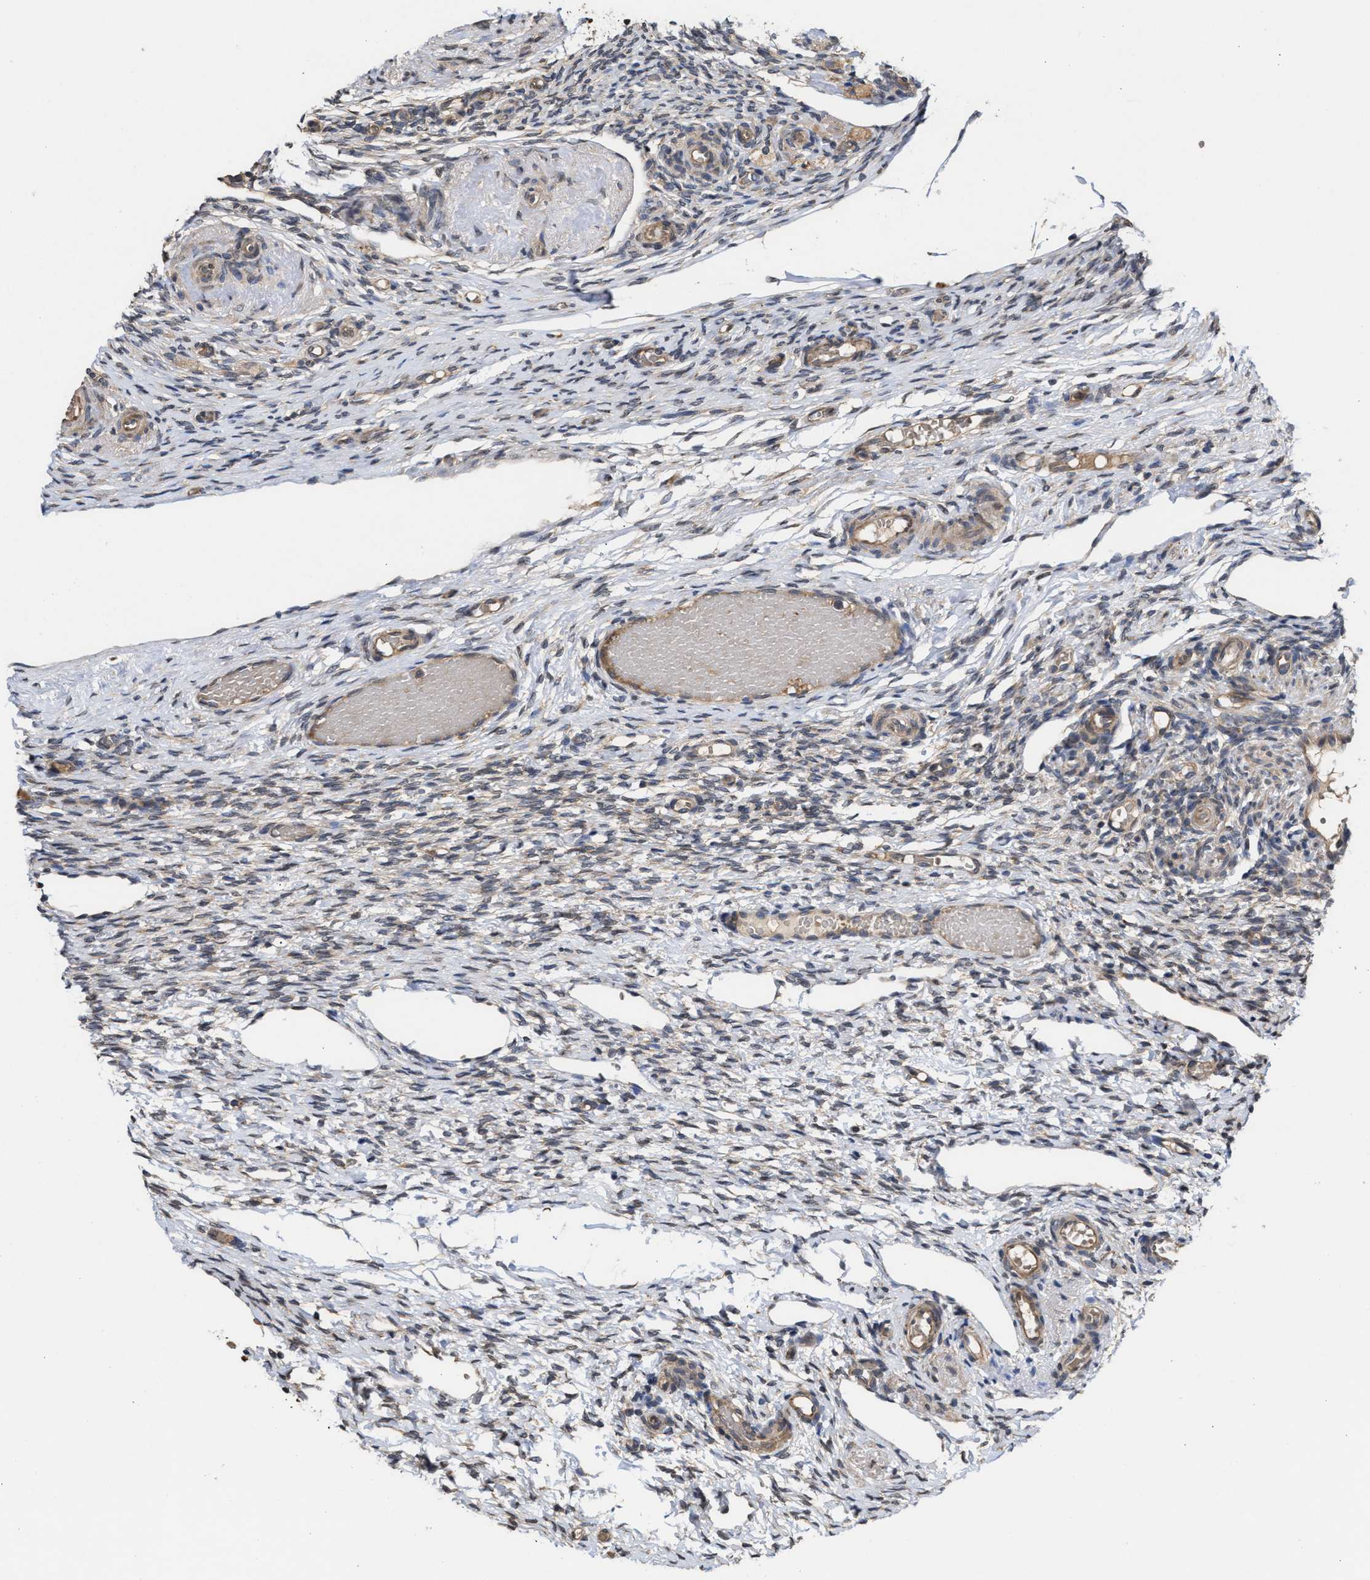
{"staining": {"intensity": "negative", "quantity": "none", "location": "none"}, "tissue": "ovary", "cell_type": "Ovarian stroma cells", "image_type": "normal", "snomed": [{"axis": "morphology", "description": "Normal tissue, NOS"}, {"axis": "topography", "description": "Ovary"}], "caption": "Ovary was stained to show a protein in brown. There is no significant expression in ovarian stroma cells. (Brightfield microscopy of DAB immunohistochemistry at high magnification).", "gene": "SAR1A", "patient": {"sex": "female", "age": 60}}